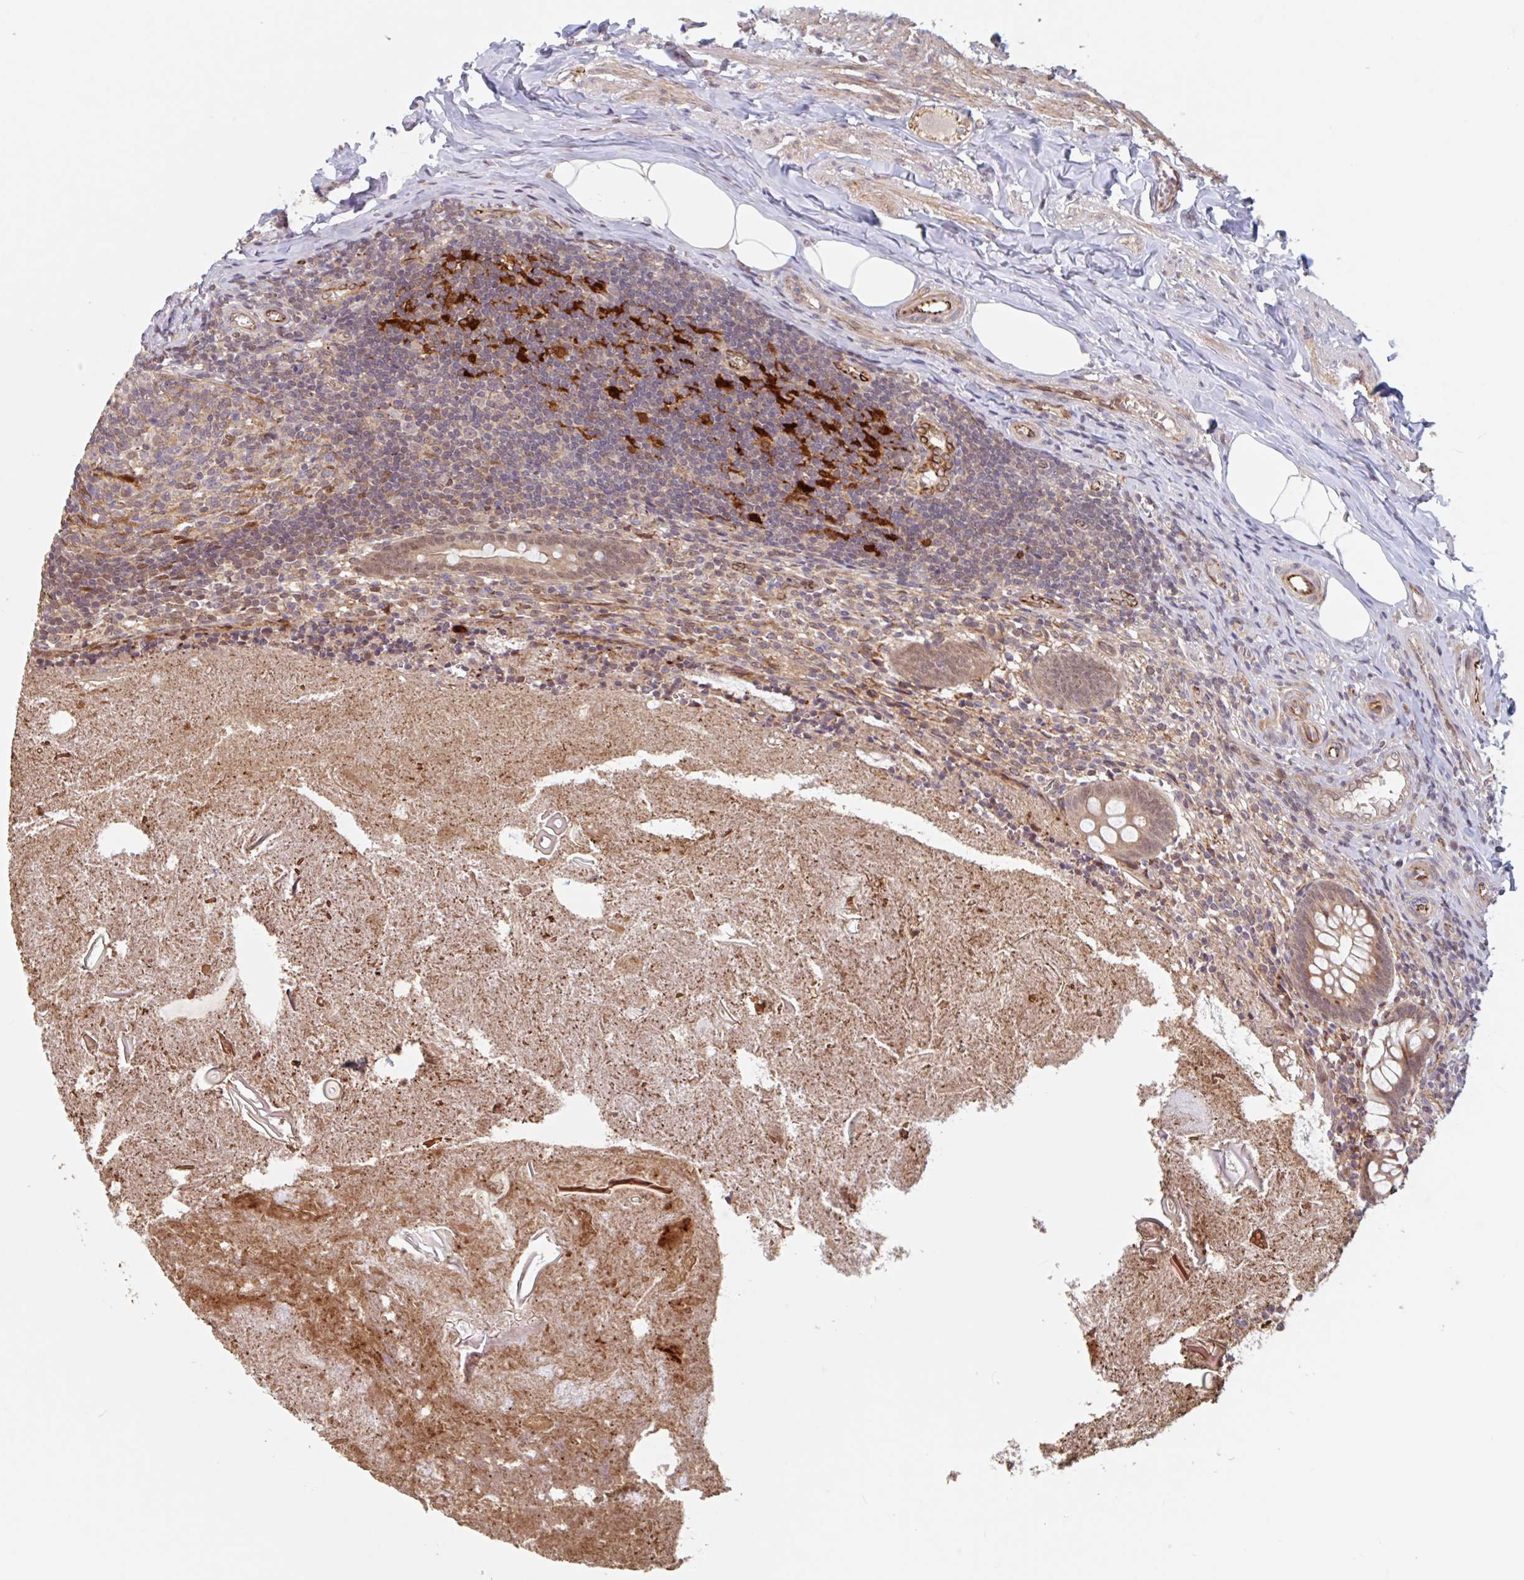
{"staining": {"intensity": "moderate", "quantity": ">75%", "location": "cytoplasmic/membranous,nuclear"}, "tissue": "appendix", "cell_type": "Glandular cells", "image_type": "normal", "snomed": [{"axis": "morphology", "description": "Normal tissue, NOS"}, {"axis": "topography", "description": "Appendix"}], "caption": "Approximately >75% of glandular cells in normal human appendix exhibit moderate cytoplasmic/membranous,nuclear protein expression as visualized by brown immunohistochemical staining.", "gene": "NUB1", "patient": {"sex": "female", "age": 17}}